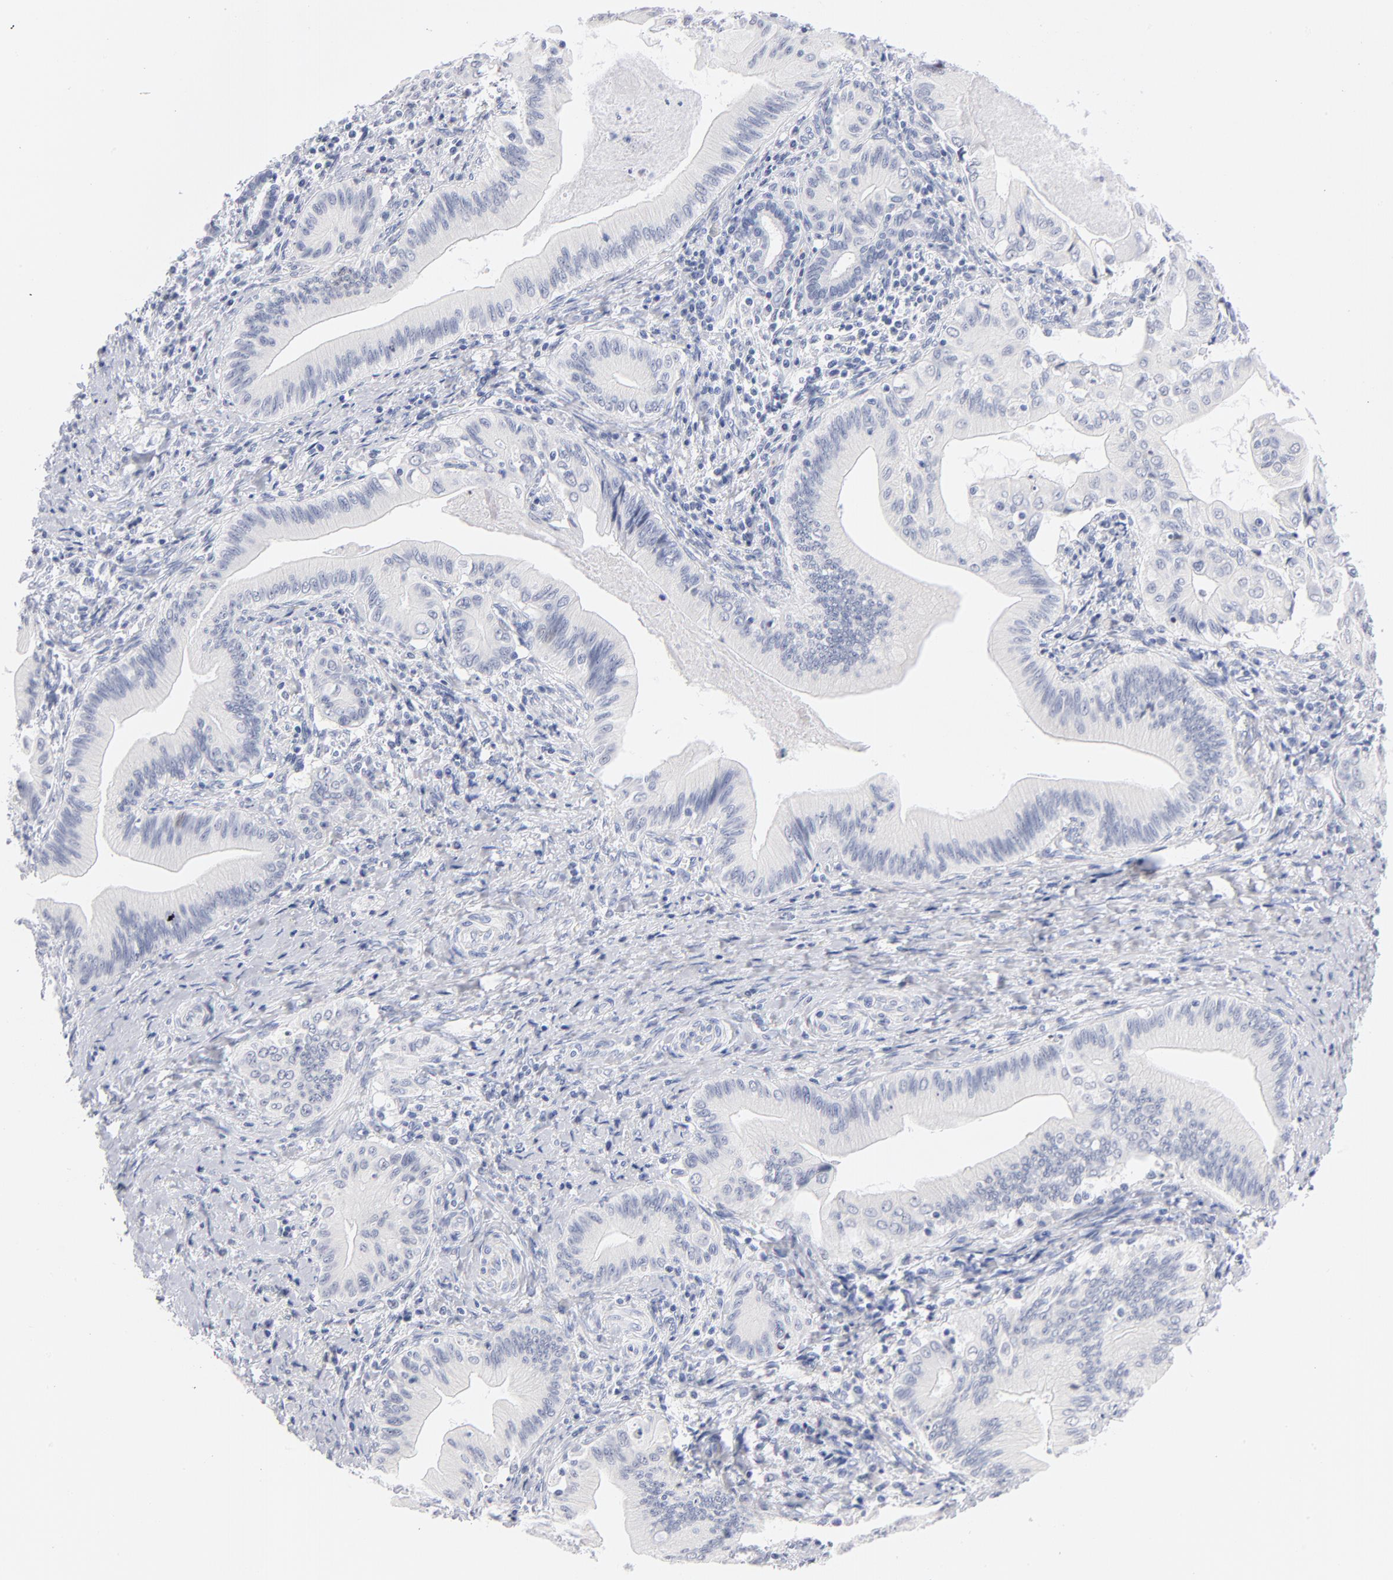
{"staining": {"intensity": "negative", "quantity": "none", "location": "none"}, "tissue": "liver cancer", "cell_type": "Tumor cells", "image_type": "cancer", "snomed": [{"axis": "morphology", "description": "Cholangiocarcinoma"}, {"axis": "topography", "description": "Liver"}], "caption": "Immunohistochemistry photomicrograph of liver cancer stained for a protein (brown), which exhibits no staining in tumor cells.", "gene": "KHNYN", "patient": {"sex": "male", "age": 58}}